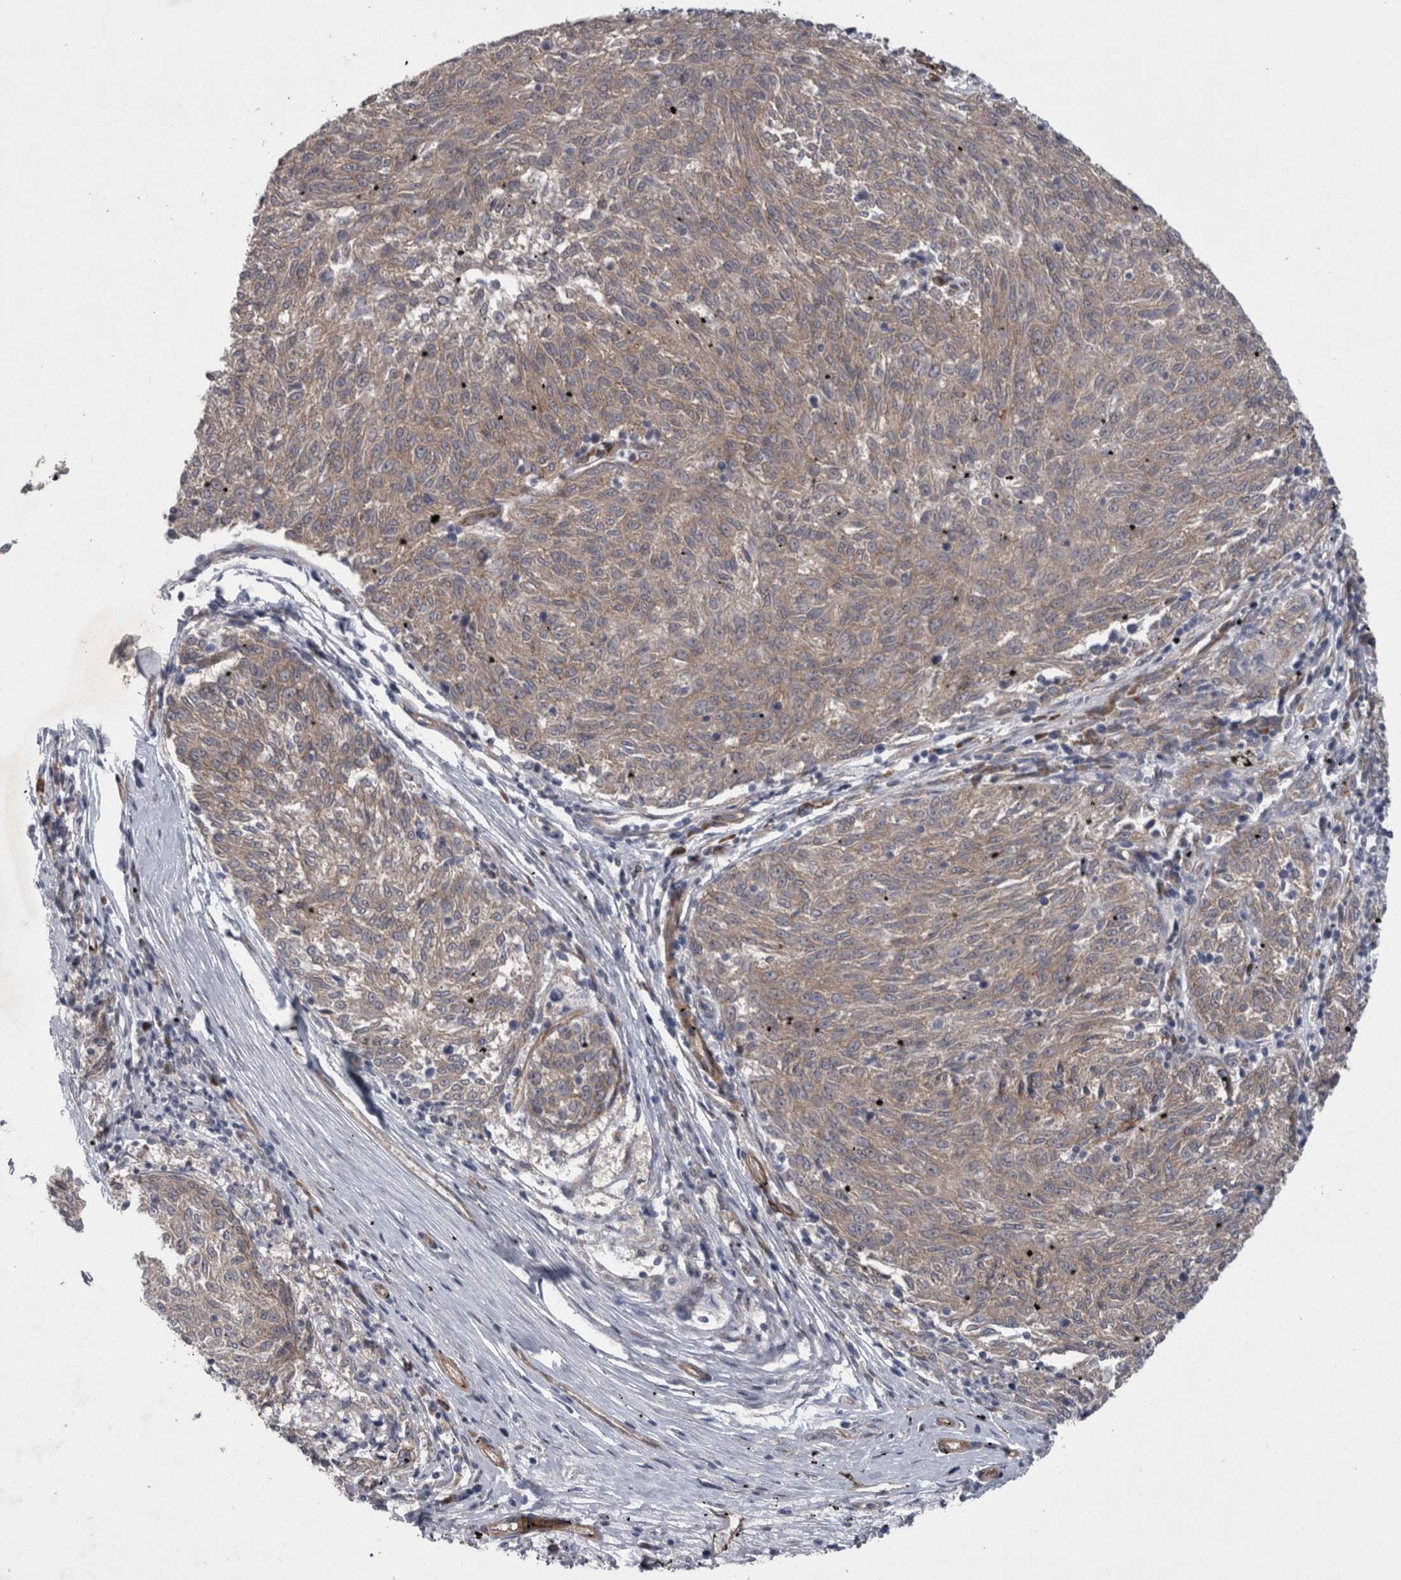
{"staining": {"intensity": "weak", "quantity": ">75%", "location": "cytoplasmic/membranous"}, "tissue": "melanoma", "cell_type": "Tumor cells", "image_type": "cancer", "snomed": [{"axis": "morphology", "description": "Malignant melanoma, NOS"}, {"axis": "topography", "description": "Skin"}], "caption": "Immunohistochemical staining of melanoma shows weak cytoplasmic/membranous protein positivity in about >75% of tumor cells.", "gene": "DDX6", "patient": {"sex": "female", "age": 72}}